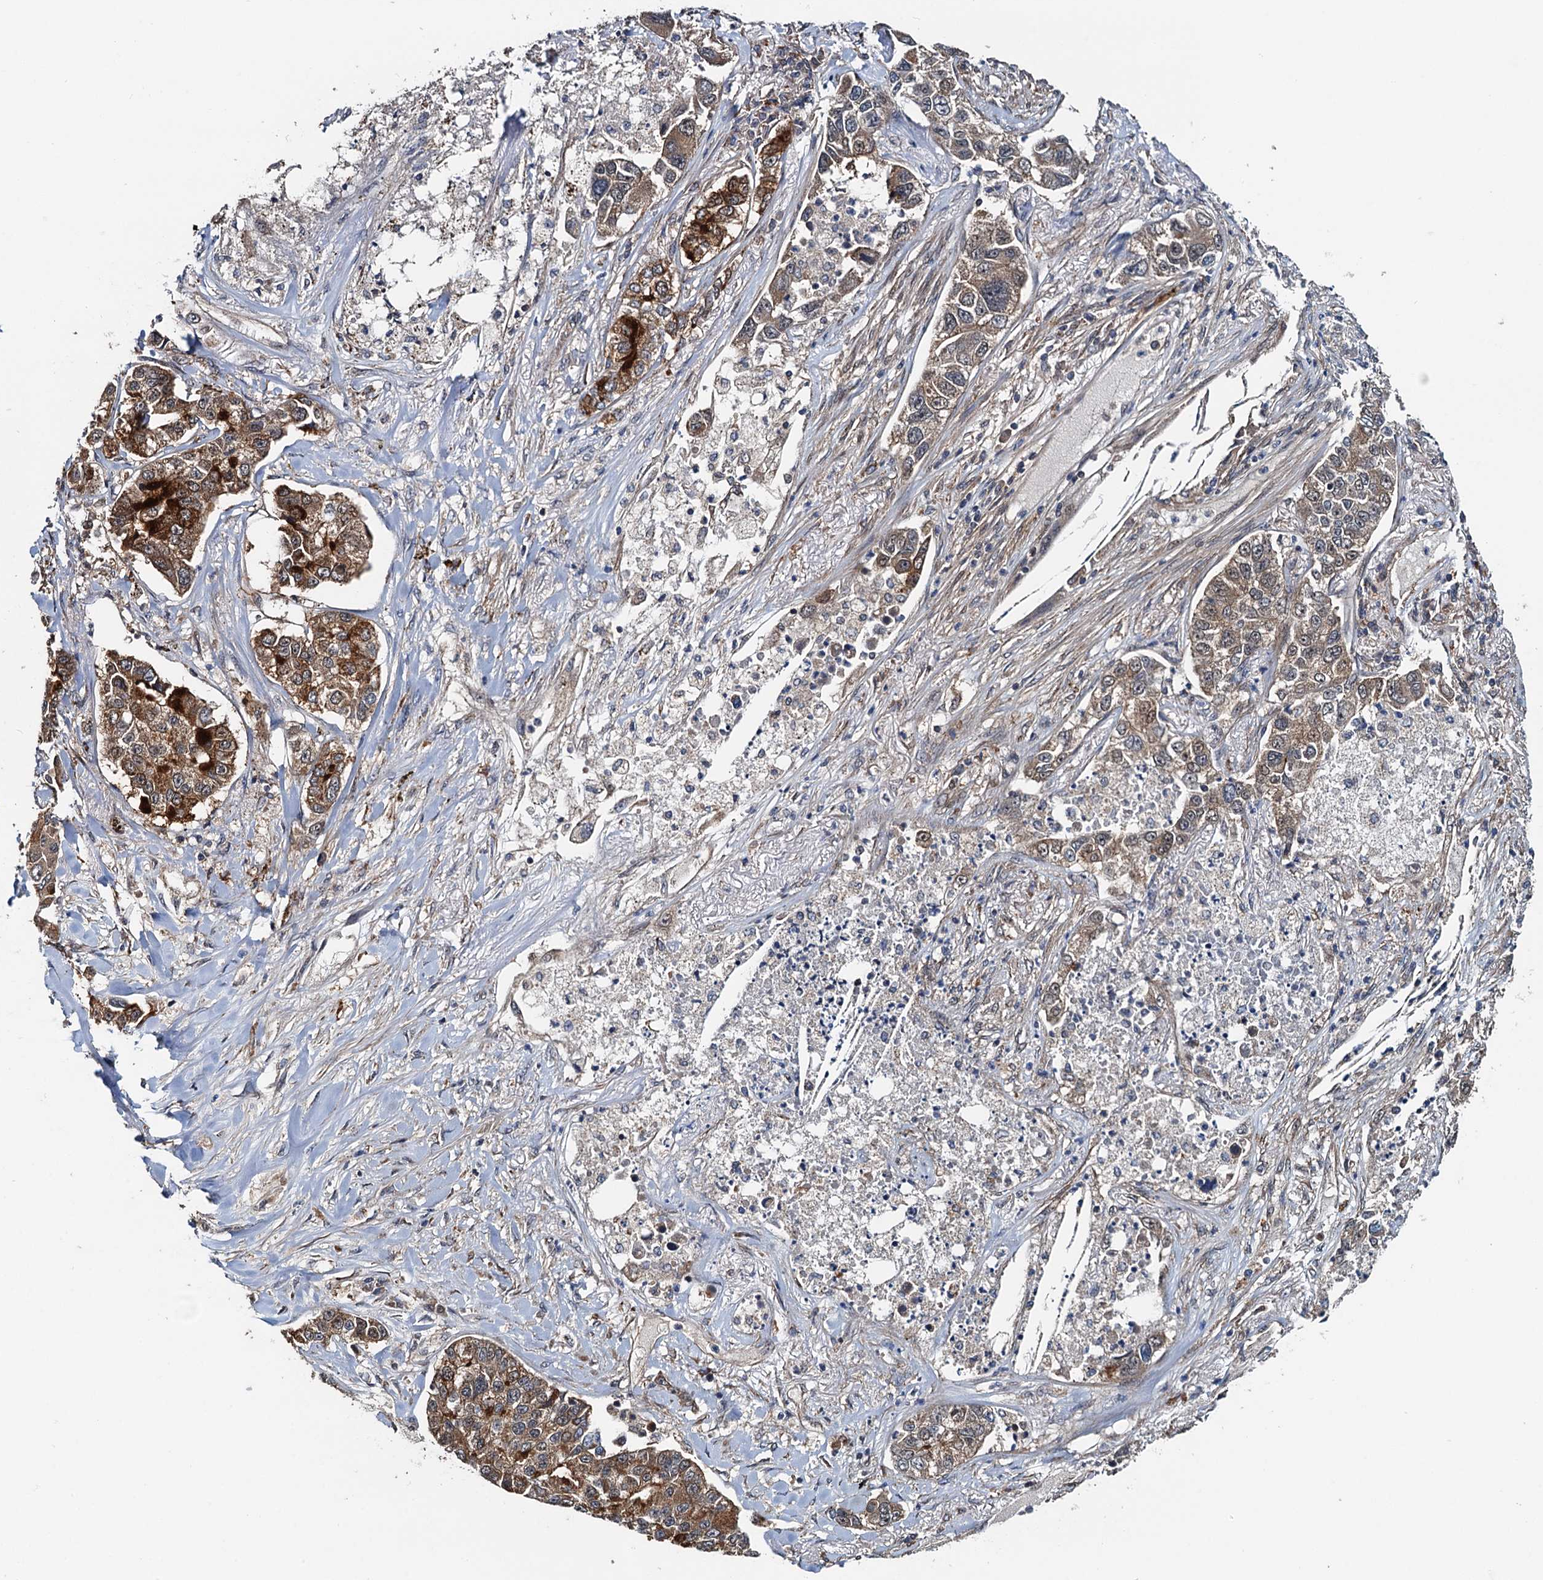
{"staining": {"intensity": "strong", "quantity": "25%-75%", "location": "cytoplasmic/membranous"}, "tissue": "lung cancer", "cell_type": "Tumor cells", "image_type": "cancer", "snomed": [{"axis": "morphology", "description": "Adenocarcinoma, NOS"}, {"axis": "topography", "description": "Lung"}], "caption": "IHC photomicrograph of neoplastic tissue: adenocarcinoma (lung) stained using IHC displays high levels of strong protein expression localized specifically in the cytoplasmic/membranous of tumor cells, appearing as a cytoplasmic/membranous brown color.", "gene": "AAGAB", "patient": {"sex": "male", "age": 49}}